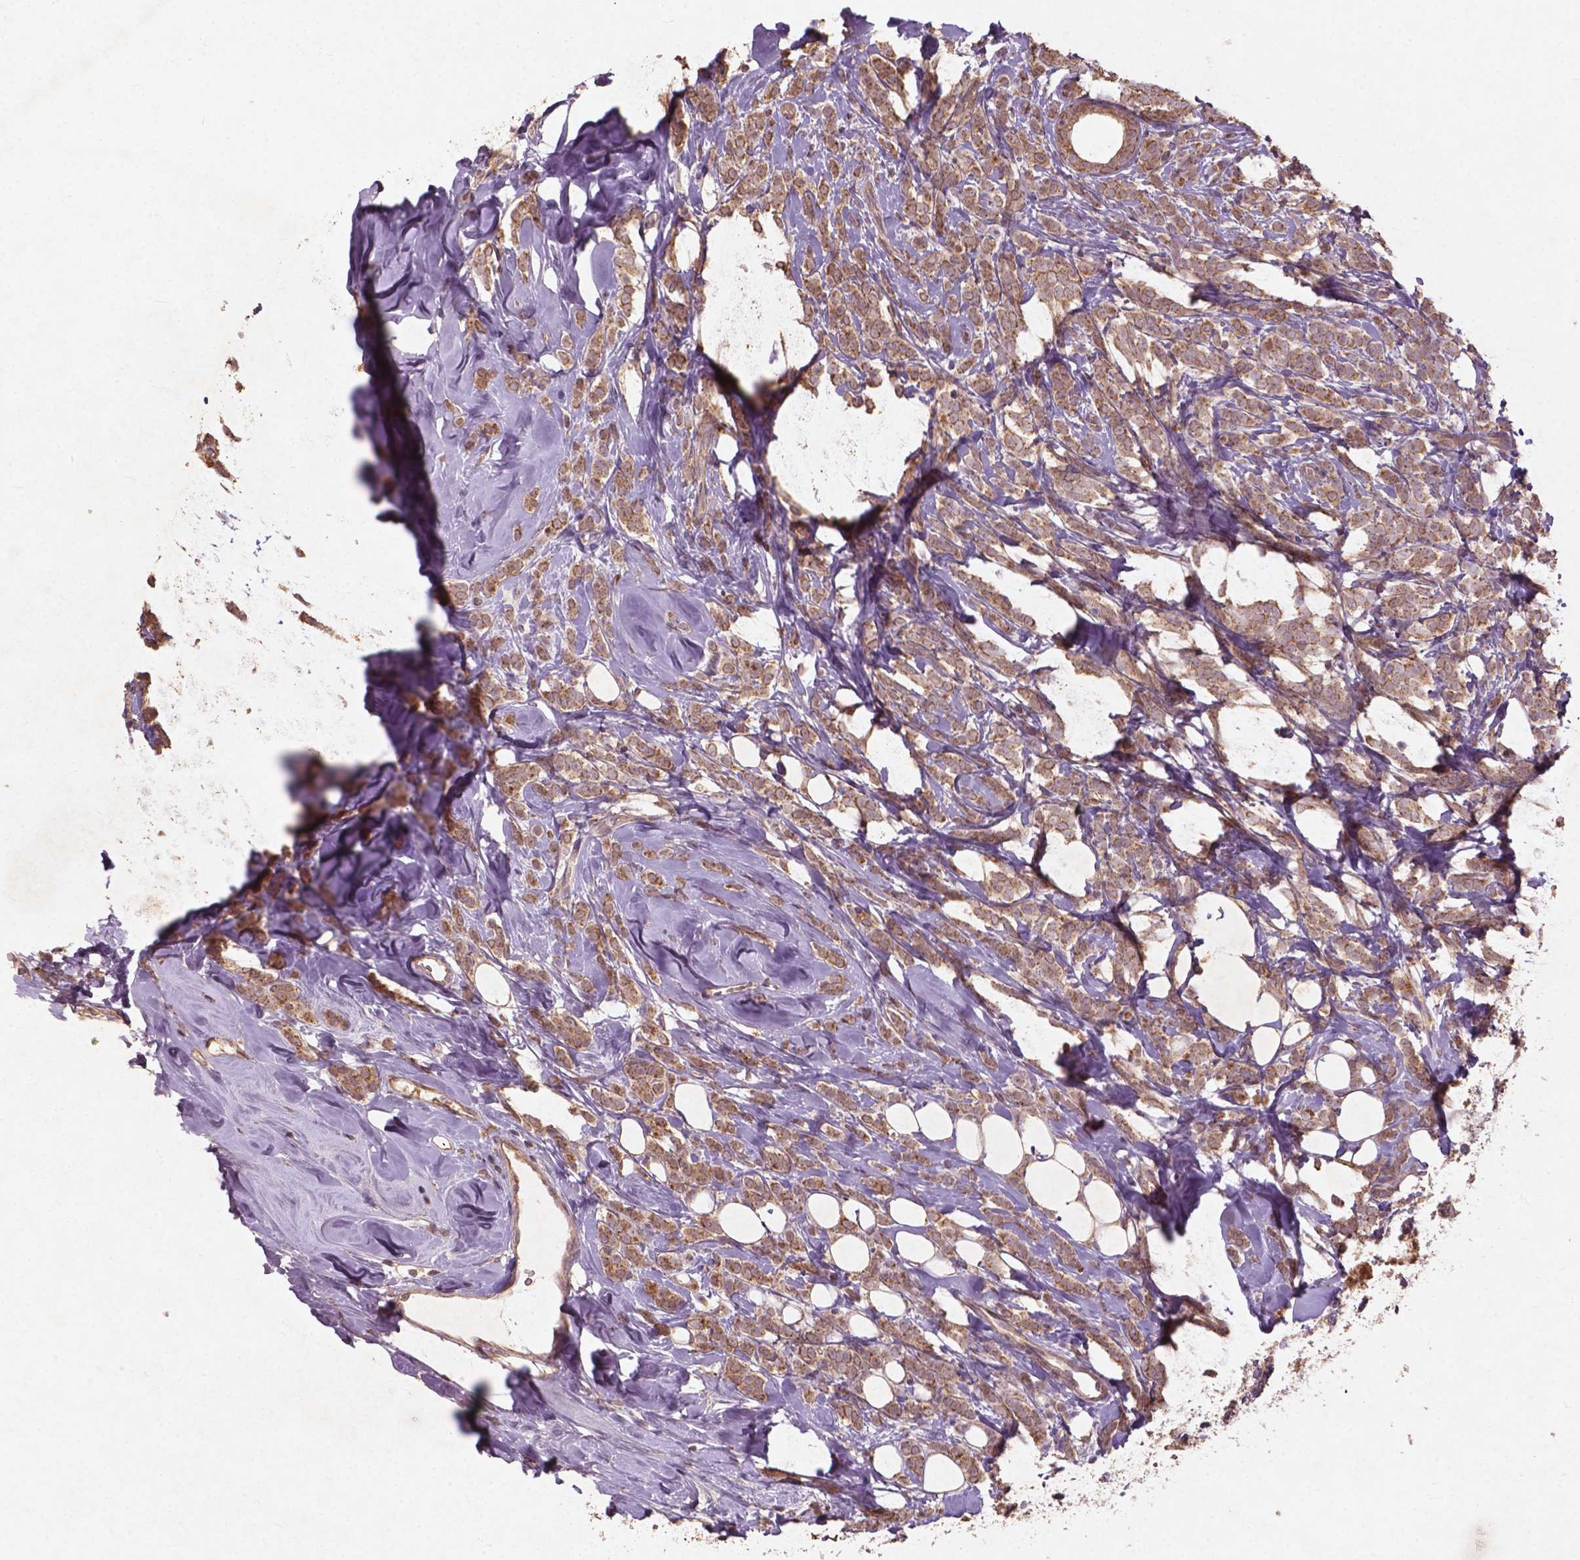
{"staining": {"intensity": "moderate", "quantity": ">75%", "location": "cytoplasmic/membranous"}, "tissue": "breast cancer", "cell_type": "Tumor cells", "image_type": "cancer", "snomed": [{"axis": "morphology", "description": "Lobular carcinoma"}, {"axis": "topography", "description": "Breast"}], "caption": "There is medium levels of moderate cytoplasmic/membranous staining in tumor cells of breast cancer, as demonstrated by immunohistochemical staining (brown color).", "gene": "ST6GALNAC5", "patient": {"sex": "female", "age": 49}}